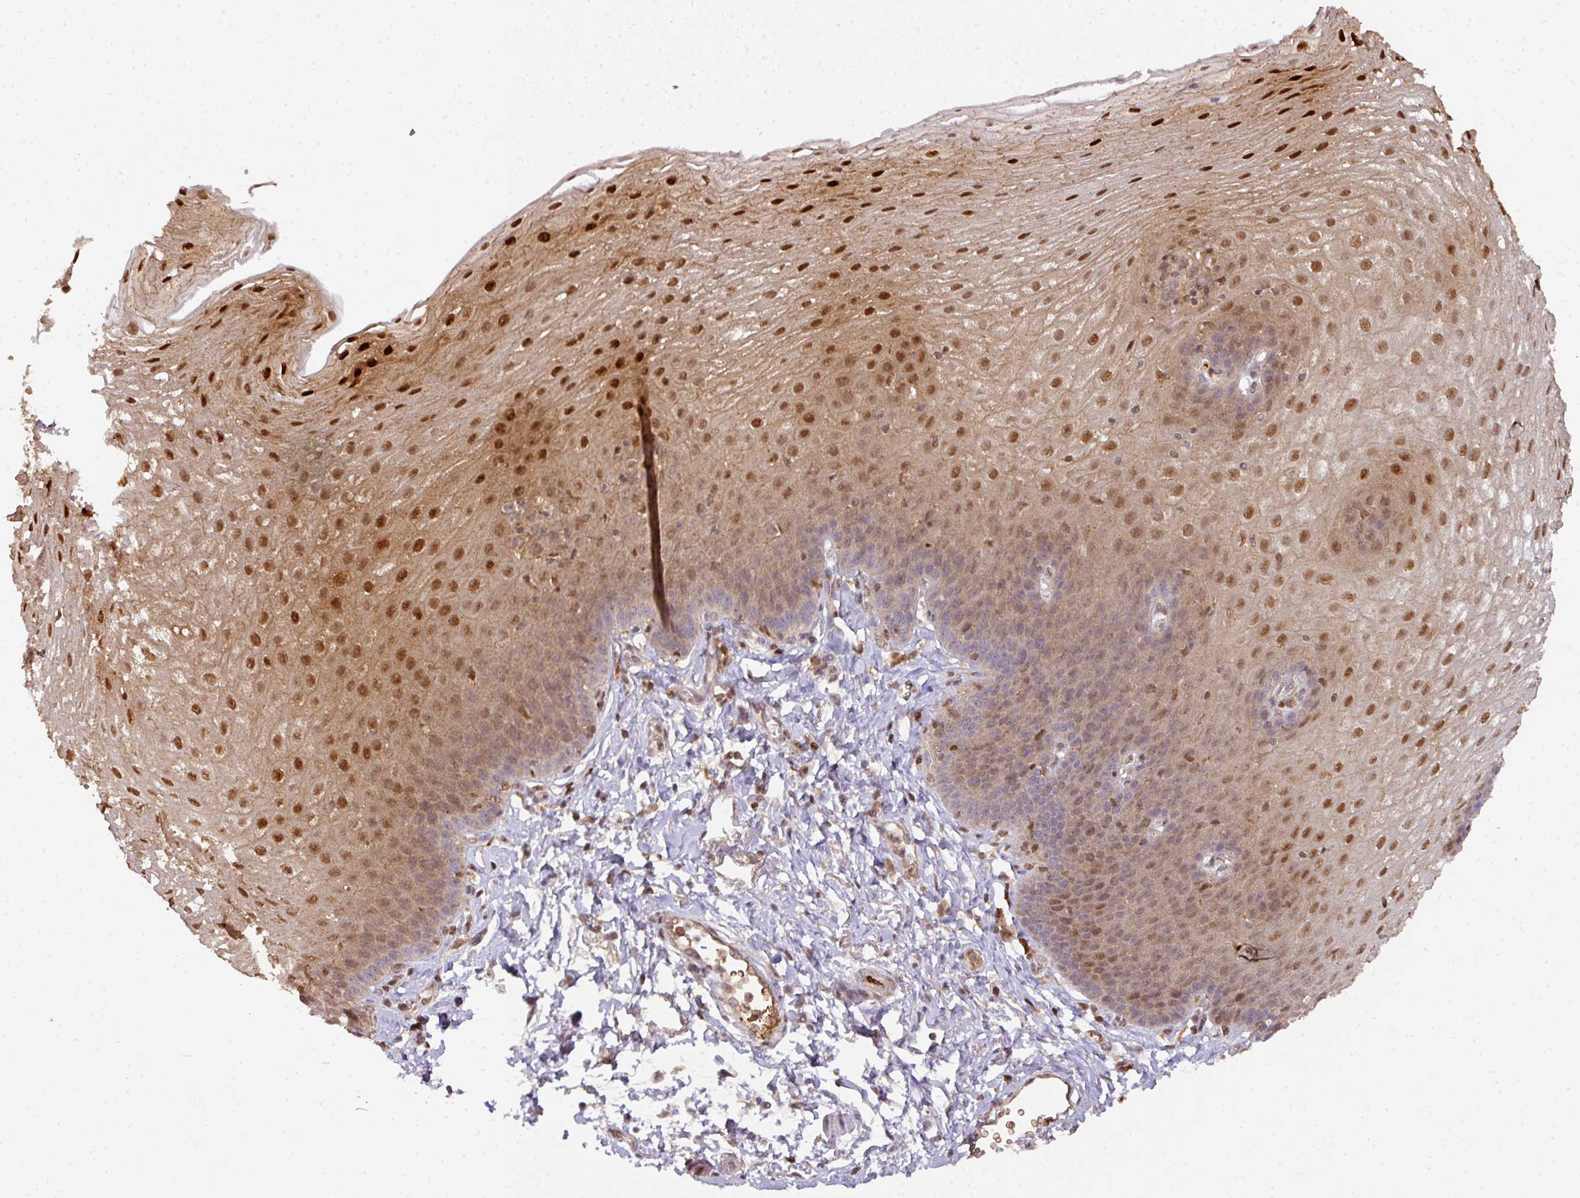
{"staining": {"intensity": "strong", "quantity": "25%-75%", "location": "cytoplasmic/membranous,nuclear"}, "tissue": "esophagus", "cell_type": "Squamous epithelial cells", "image_type": "normal", "snomed": [{"axis": "morphology", "description": "Normal tissue, NOS"}, {"axis": "topography", "description": "Esophagus"}], "caption": "Immunohistochemical staining of benign human esophagus exhibits high levels of strong cytoplasmic/membranous,nuclear positivity in approximately 25%-75% of squamous epithelial cells.", "gene": "RANBP9", "patient": {"sex": "female", "age": 81}}